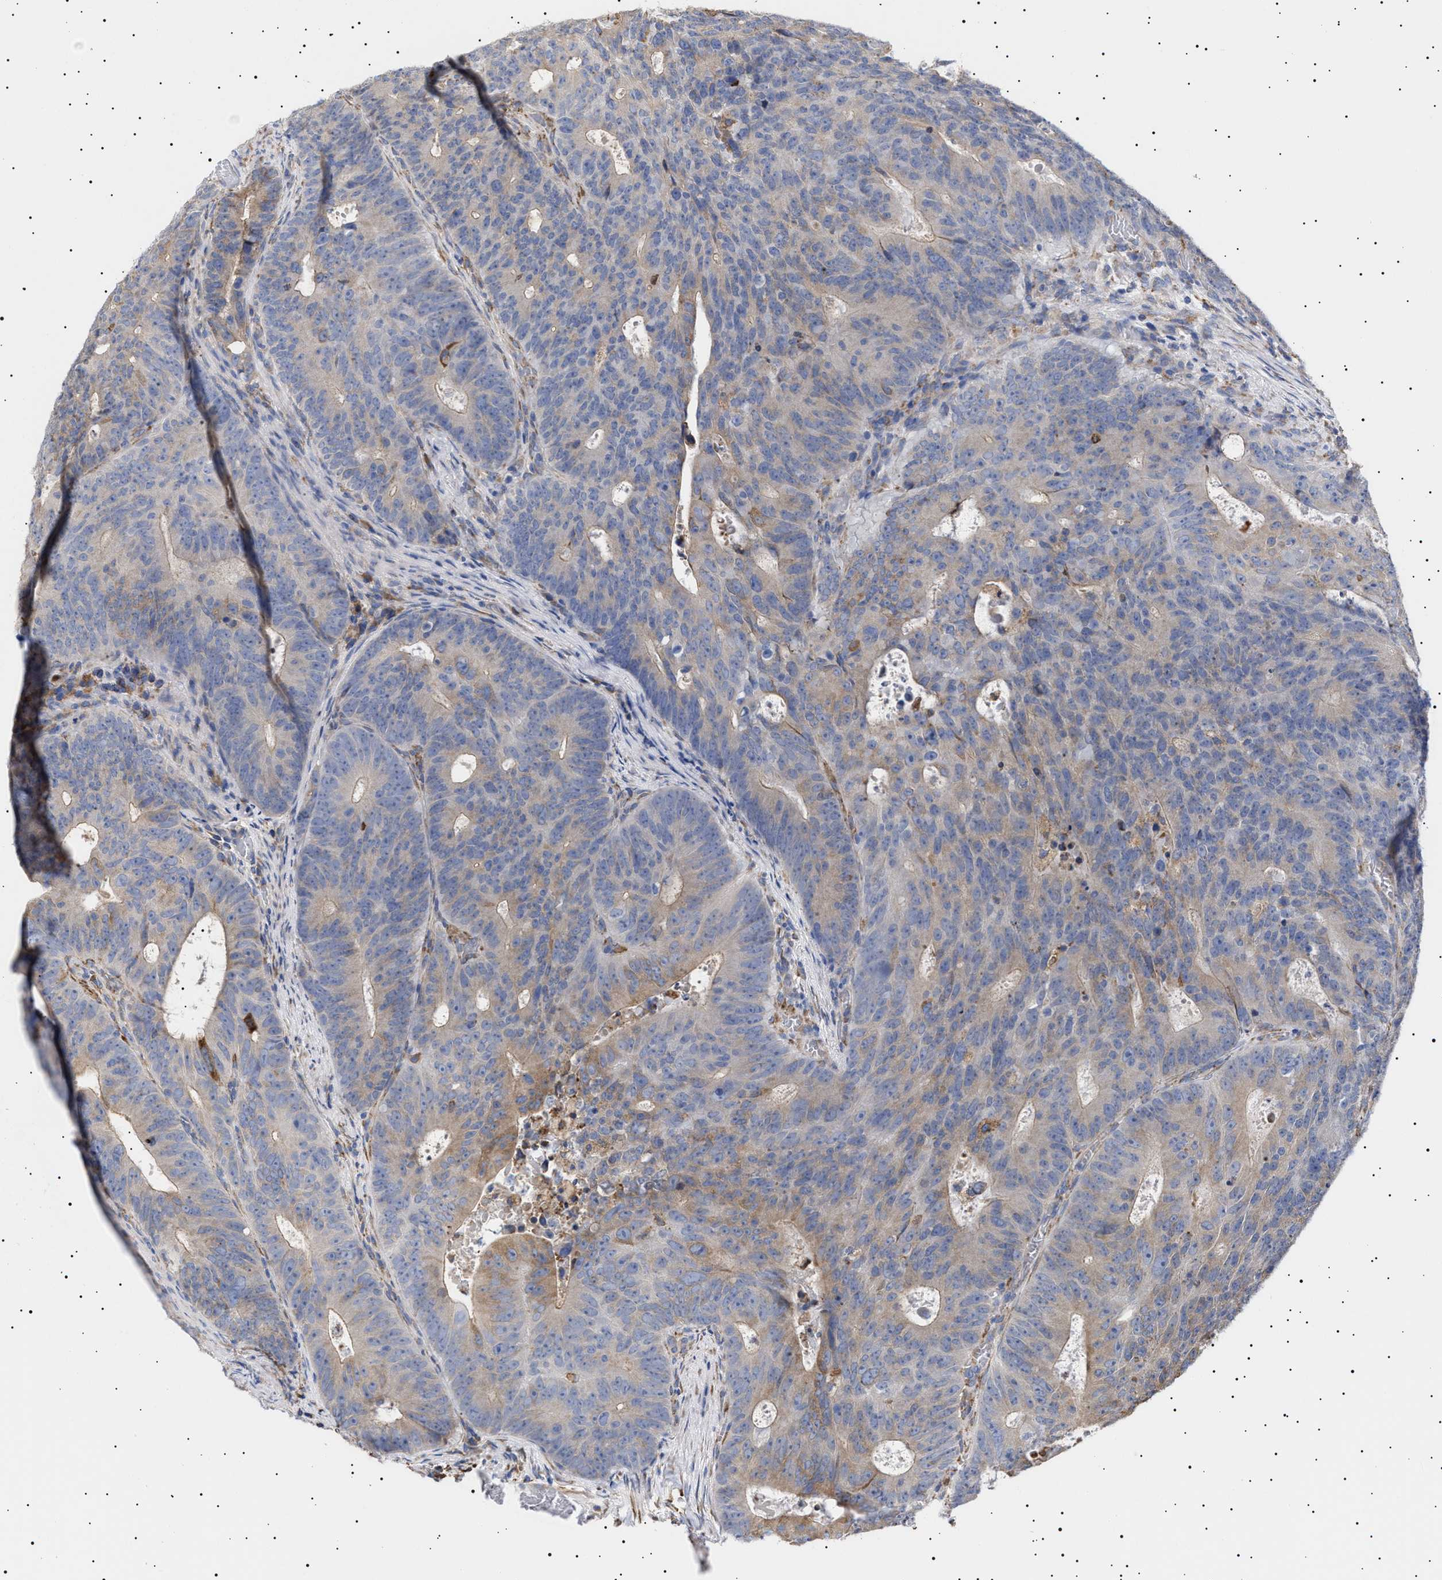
{"staining": {"intensity": "weak", "quantity": ">75%", "location": "cytoplasmic/membranous"}, "tissue": "colorectal cancer", "cell_type": "Tumor cells", "image_type": "cancer", "snomed": [{"axis": "morphology", "description": "Adenocarcinoma, NOS"}, {"axis": "topography", "description": "Colon"}], "caption": "Brown immunohistochemical staining in colorectal cancer exhibits weak cytoplasmic/membranous staining in about >75% of tumor cells.", "gene": "ERCC6L2", "patient": {"sex": "male", "age": 87}}